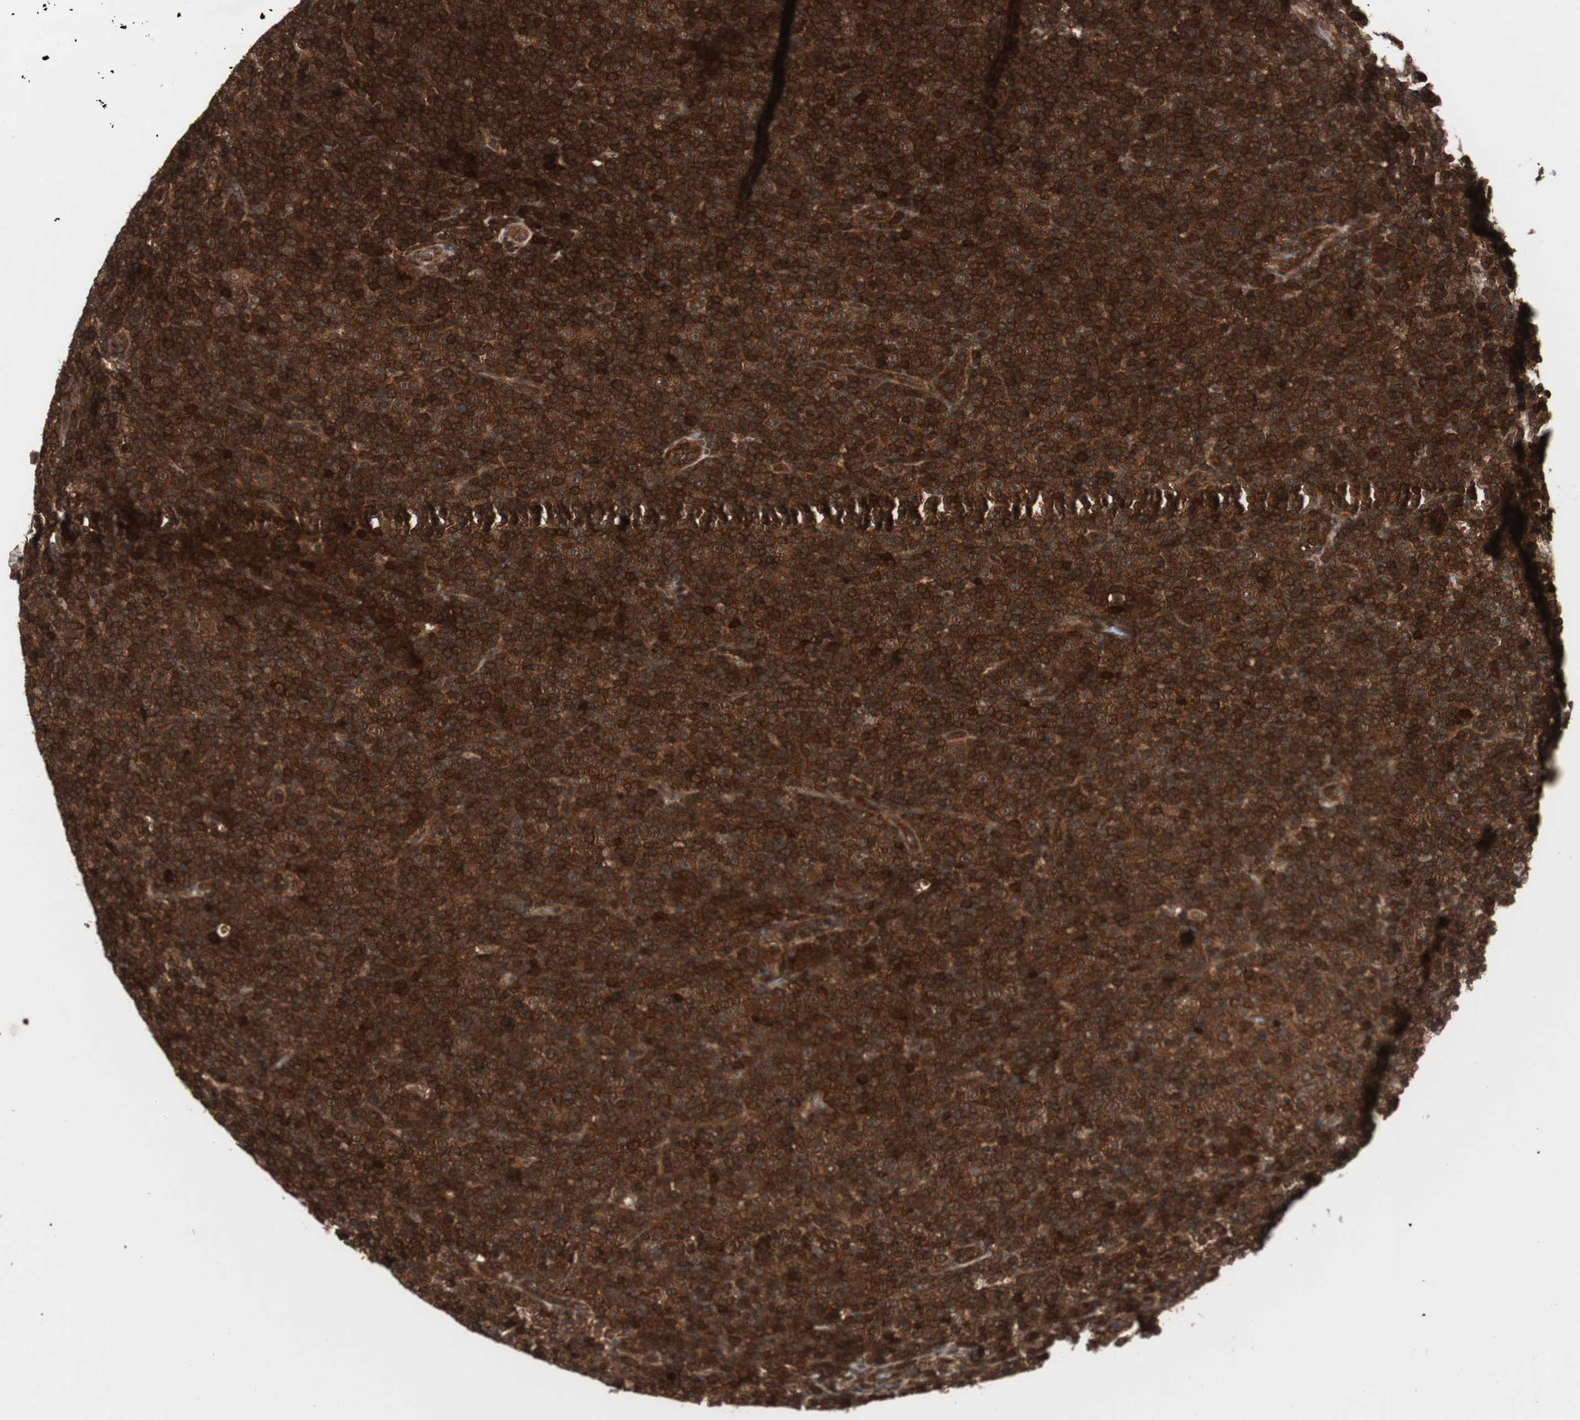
{"staining": {"intensity": "strong", "quantity": ">75%", "location": "cytoplasmic/membranous"}, "tissue": "lymphoma", "cell_type": "Tumor cells", "image_type": "cancer", "snomed": [{"axis": "morphology", "description": "Malignant lymphoma, non-Hodgkin's type, Low grade"}, {"axis": "topography", "description": "Lymph node"}], "caption": "Malignant lymphoma, non-Hodgkin's type (low-grade) stained with IHC demonstrates strong cytoplasmic/membranous staining in approximately >75% of tumor cells.", "gene": "PRKG2", "patient": {"sex": "female", "age": 67}}